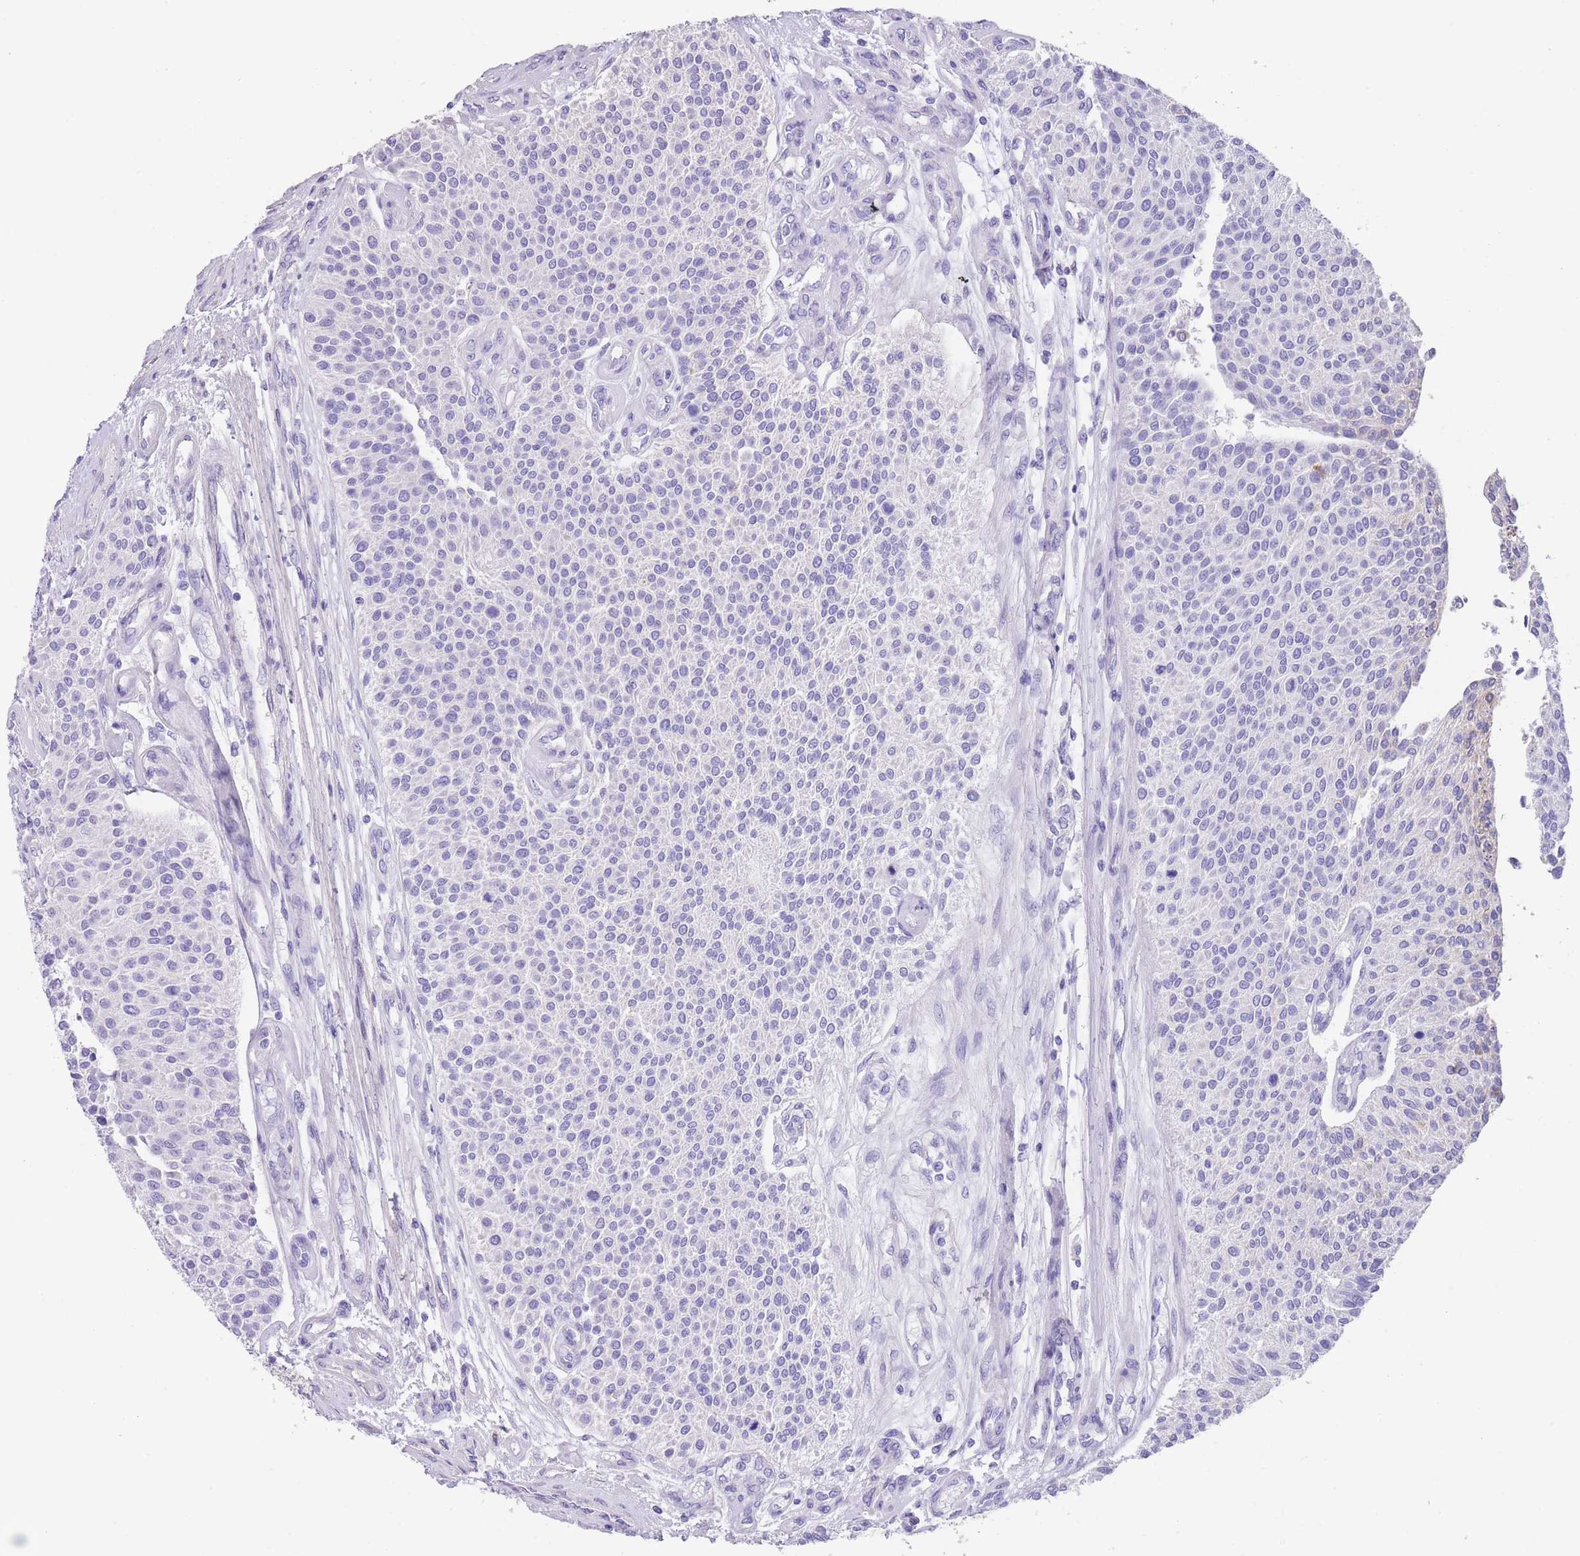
{"staining": {"intensity": "negative", "quantity": "none", "location": "none"}, "tissue": "urothelial cancer", "cell_type": "Tumor cells", "image_type": "cancer", "snomed": [{"axis": "morphology", "description": "Urothelial carcinoma, NOS"}, {"axis": "topography", "description": "Urinary bladder"}], "caption": "Protein analysis of transitional cell carcinoma reveals no significant positivity in tumor cells. (Stains: DAB immunohistochemistry with hematoxylin counter stain, Microscopy: brightfield microscopy at high magnification).", "gene": "RAI2", "patient": {"sex": "male", "age": 55}}